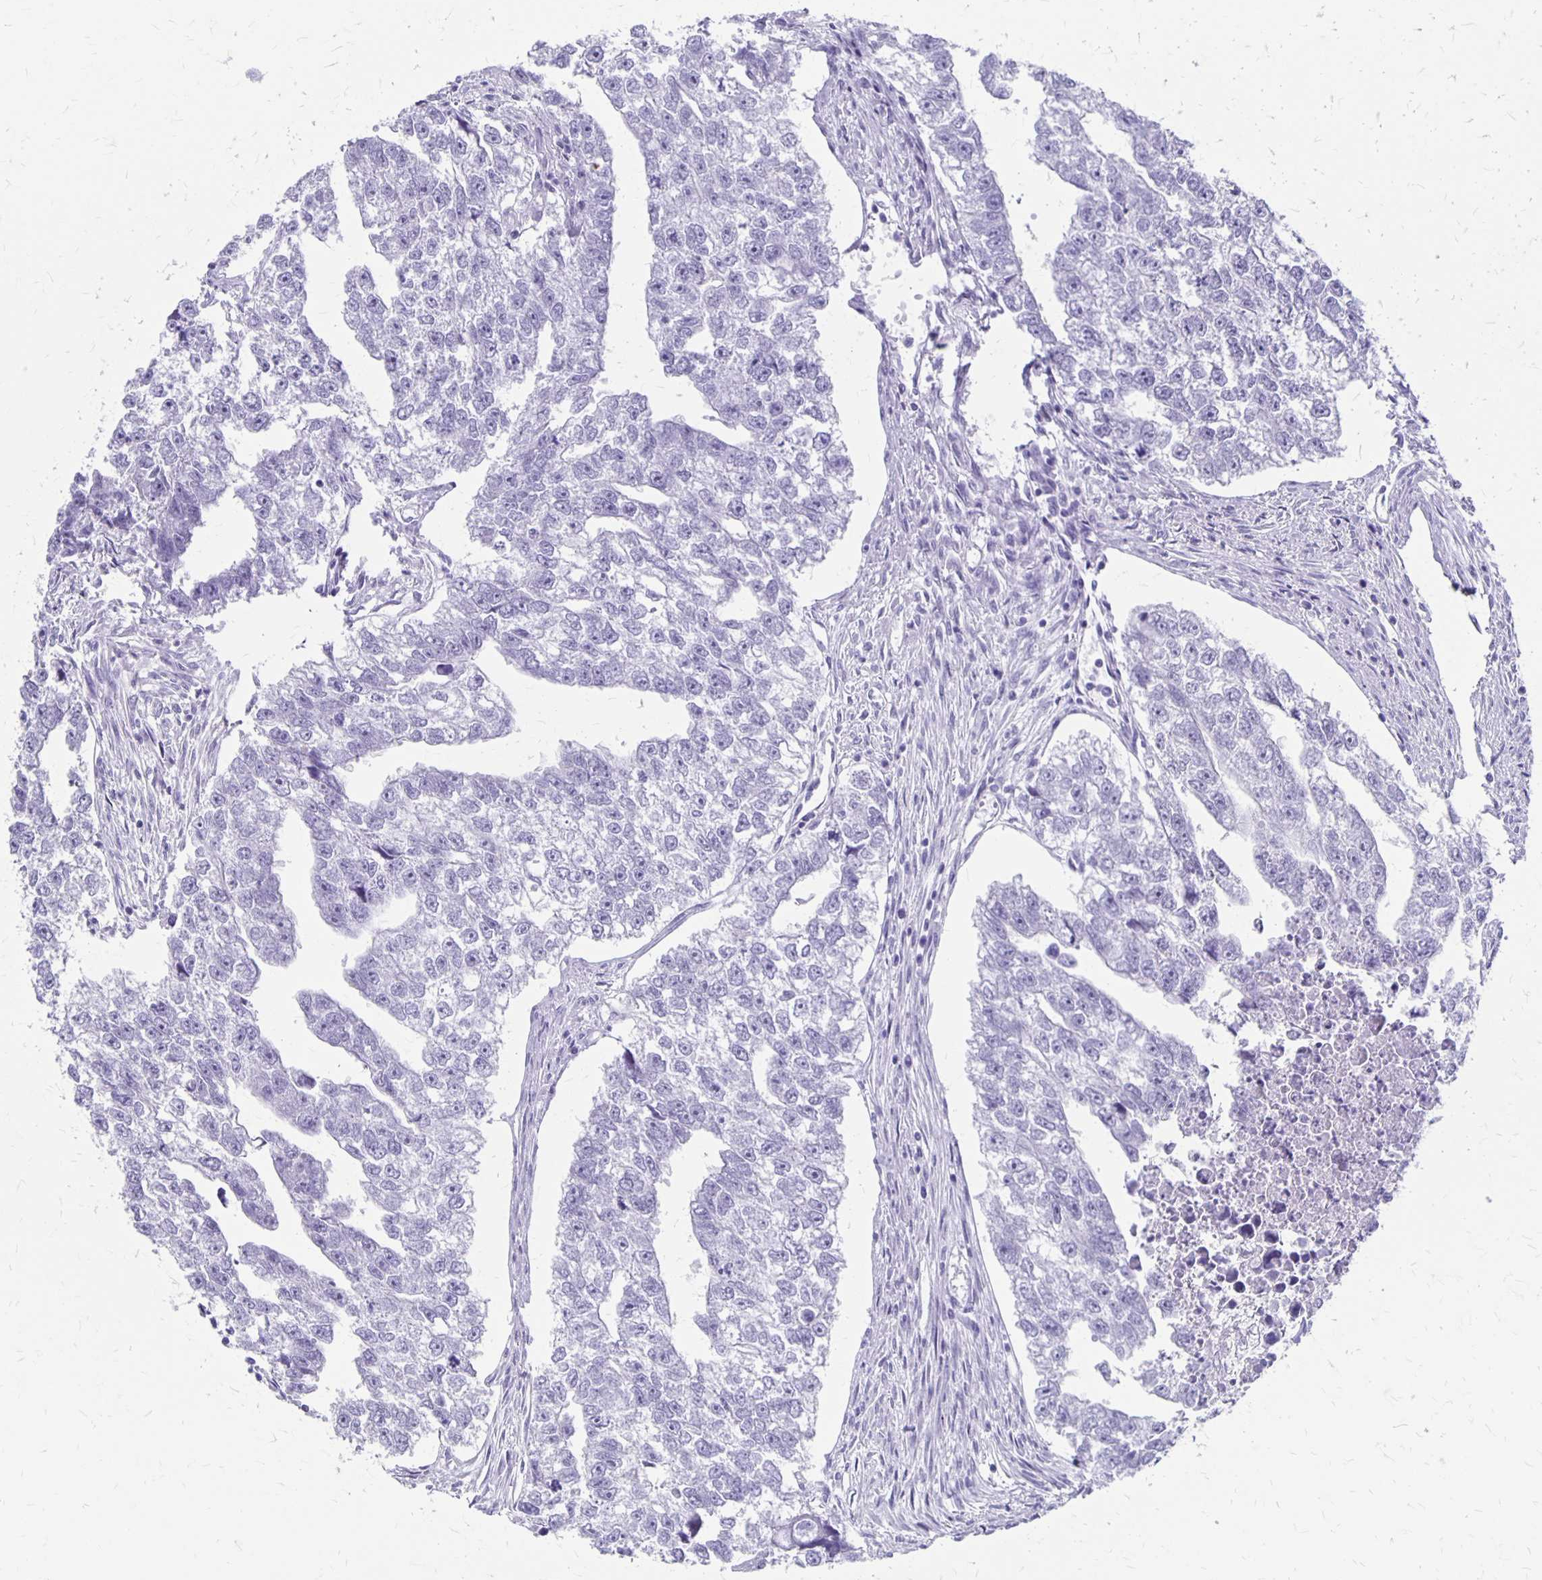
{"staining": {"intensity": "negative", "quantity": "none", "location": "none"}, "tissue": "testis cancer", "cell_type": "Tumor cells", "image_type": "cancer", "snomed": [{"axis": "morphology", "description": "Carcinoma, Embryonal, NOS"}, {"axis": "morphology", "description": "Teratoma, malignant, NOS"}, {"axis": "topography", "description": "Testis"}], "caption": "Embryonal carcinoma (testis) was stained to show a protein in brown. There is no significant positivity in tumor cells. The staining is performed using DAB (3,3'-diaminobenzidine) brown chromogen with nuclei counter-stained in using hematoxylin.", "gene": "MAGEC2", "patient": {"sex": "male", "age": 44}}